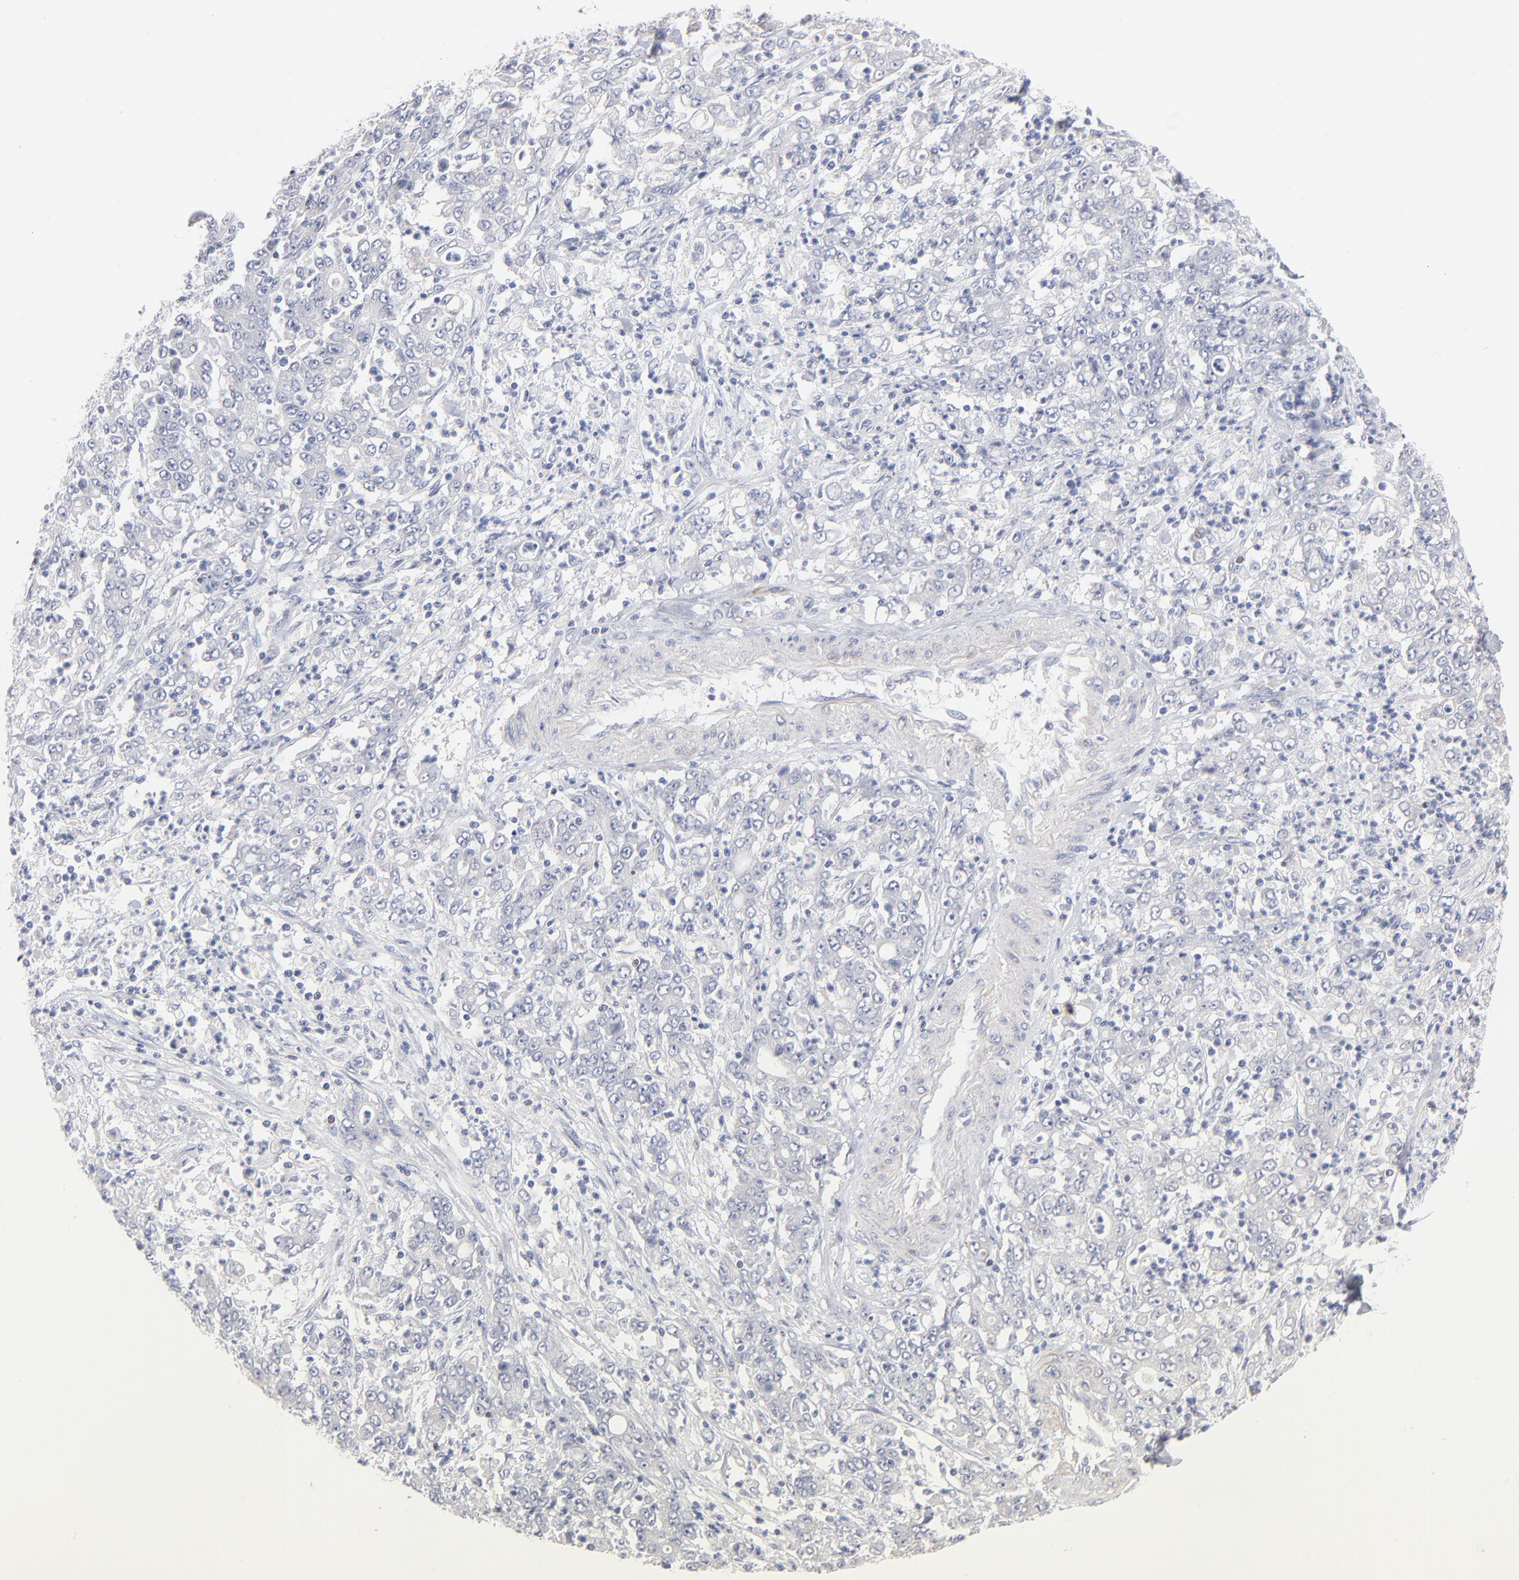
{"staining": {"intensity": "negative", "quantity": "none", "location": "none"}, "tissue": "stomach cancer", "cell_type": "Tumor cells", "image_type": "cancer", "snomed": [{"axis": "morphology", "description": "Adenocarcinoma, NOS"}, {"axis": "topography", "description": "Stomach, lower"}], "caption": "The image shows no staining of tumor cells in adenocarcinoma (stomach).", "gene": "MID1", "patient": {"sex": "female", "age": 71}}